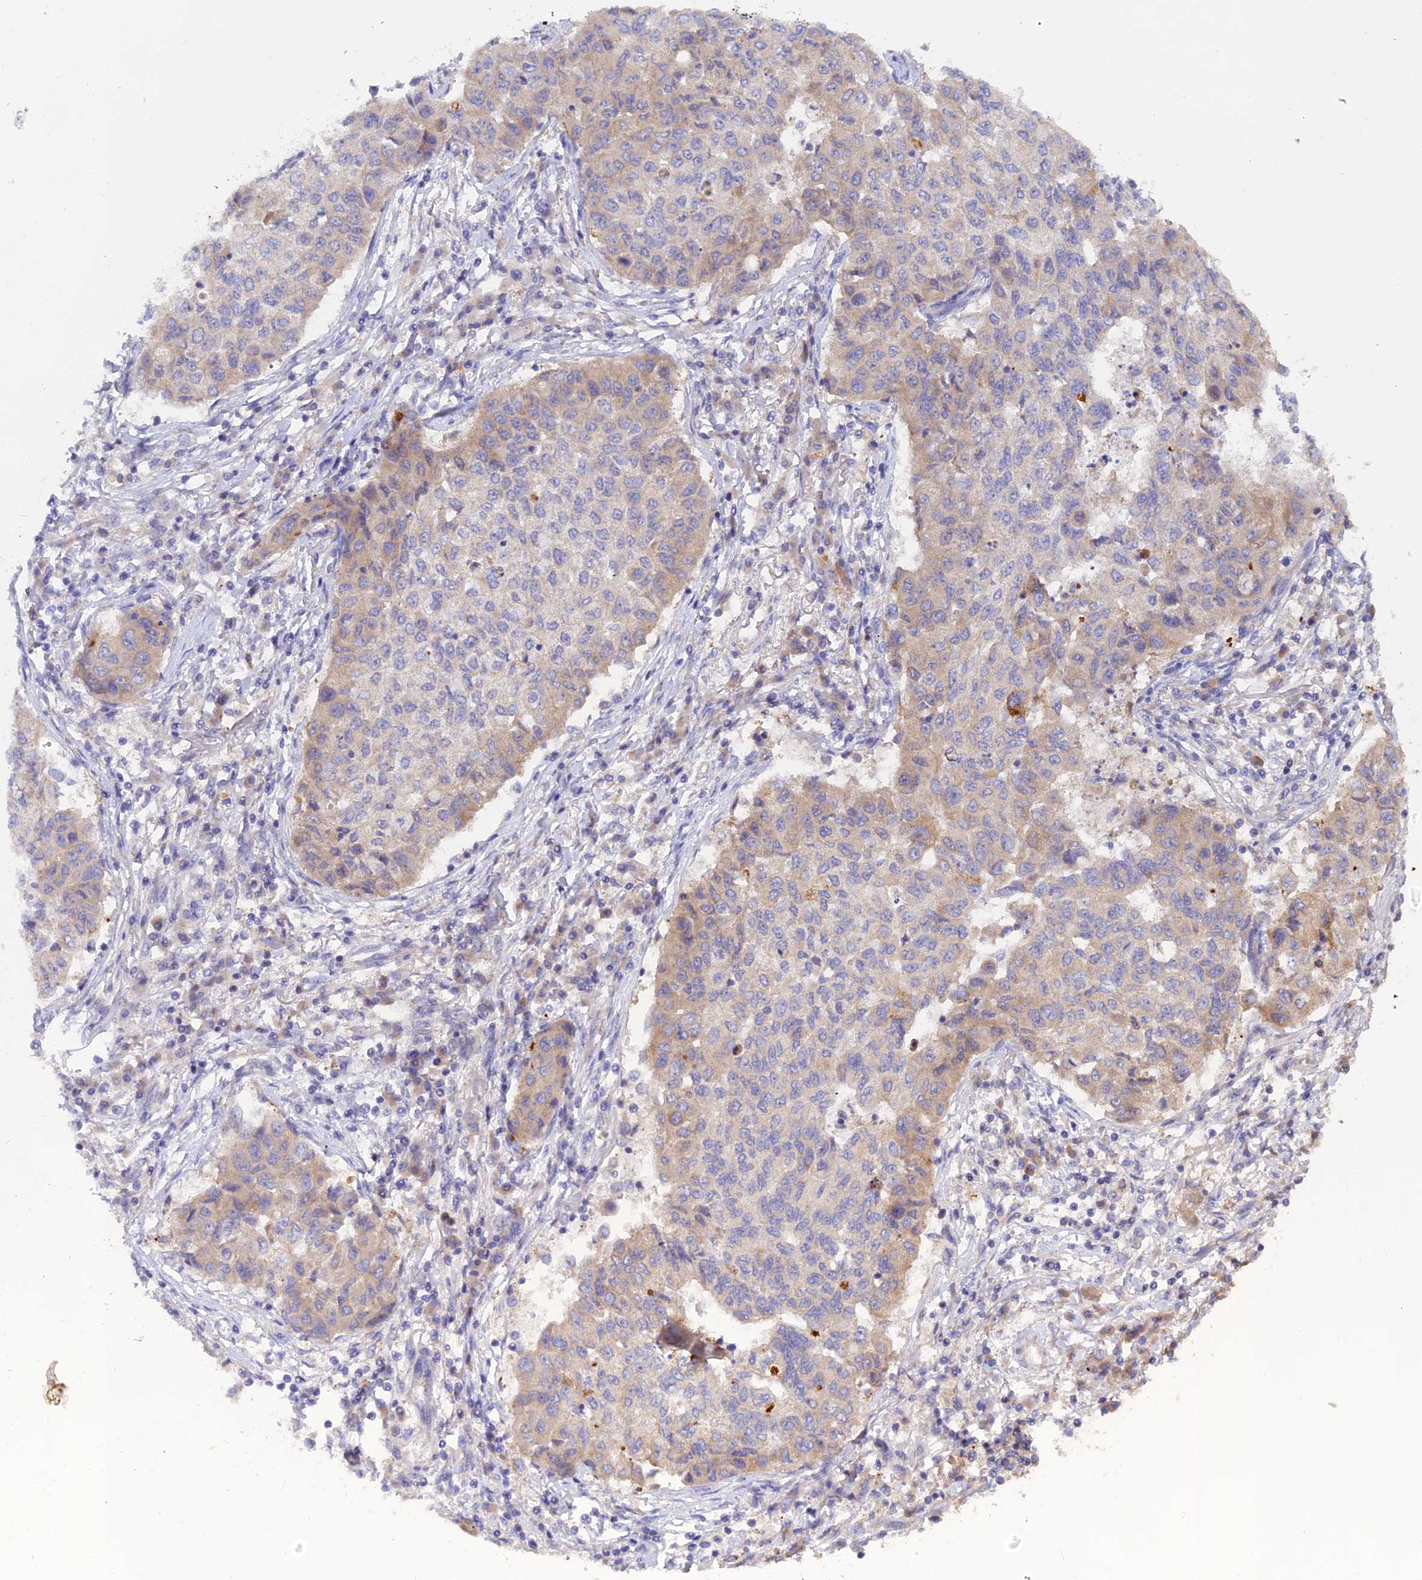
{"staining": {"intensity": "weak", "quantity": "<25%", "location": "cytoplasmic/membranous"}, "tissue": "lung cancer", "cell_type": "Tumor cells", "image_type": "cancer", "snomed": [{"axis": "morphology", "description": "Squamous cell carcinoma, NOS"}, {"axis": "topography", "description": "Lung"}], "caption": "Immunohistochemistry of human lung cancer (squamous cell carcinoma) reveals no positivity in tumor cells.", "gene": "TENT4B", "patient": {"sex": "male", "age": 74}}